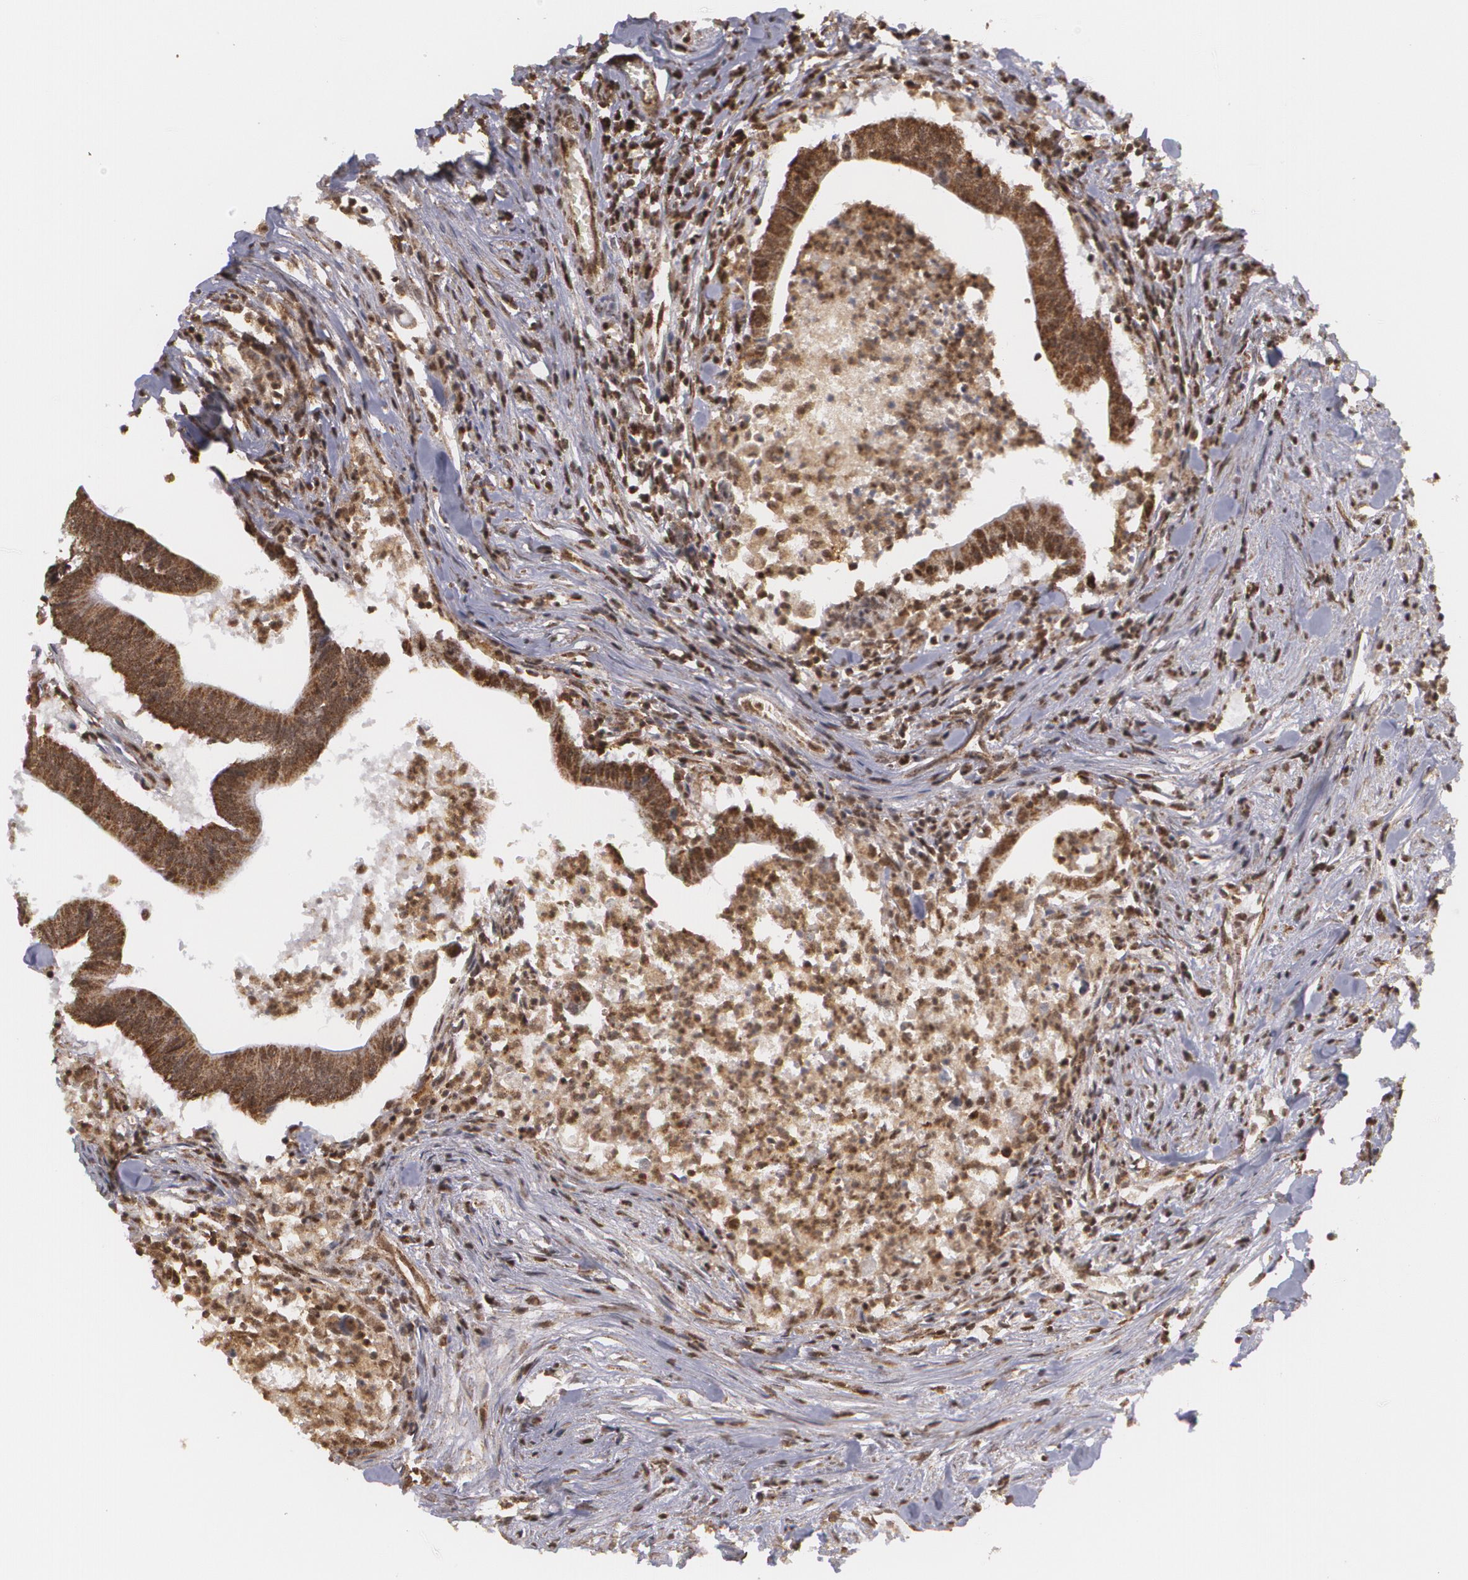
{"staining": {"intensity": "moderate", "quantity": ">75%", "location": "cytoplasmic/membranous,nuclear"}, "tissue": "colorectal cancer", "cell_type": "Tumor cells", "image_type": "cancer", "snomed": [{"axis": "morphology", "description": "Adenocarcinoma, NOS"}, {"axis": "topography", "description": "Colon"}], "caption": "Brown immunohistochemical staining in human colorectal adenocarcinoma demonstrates moderate cytoplasmic/membranous and nuclear staining in about >75% of tumor cells. (Brightfield microscopy of DAB IHC at high magnification).", "gene": "MXD1", "patient": {"sex": "male", "age": 55}}